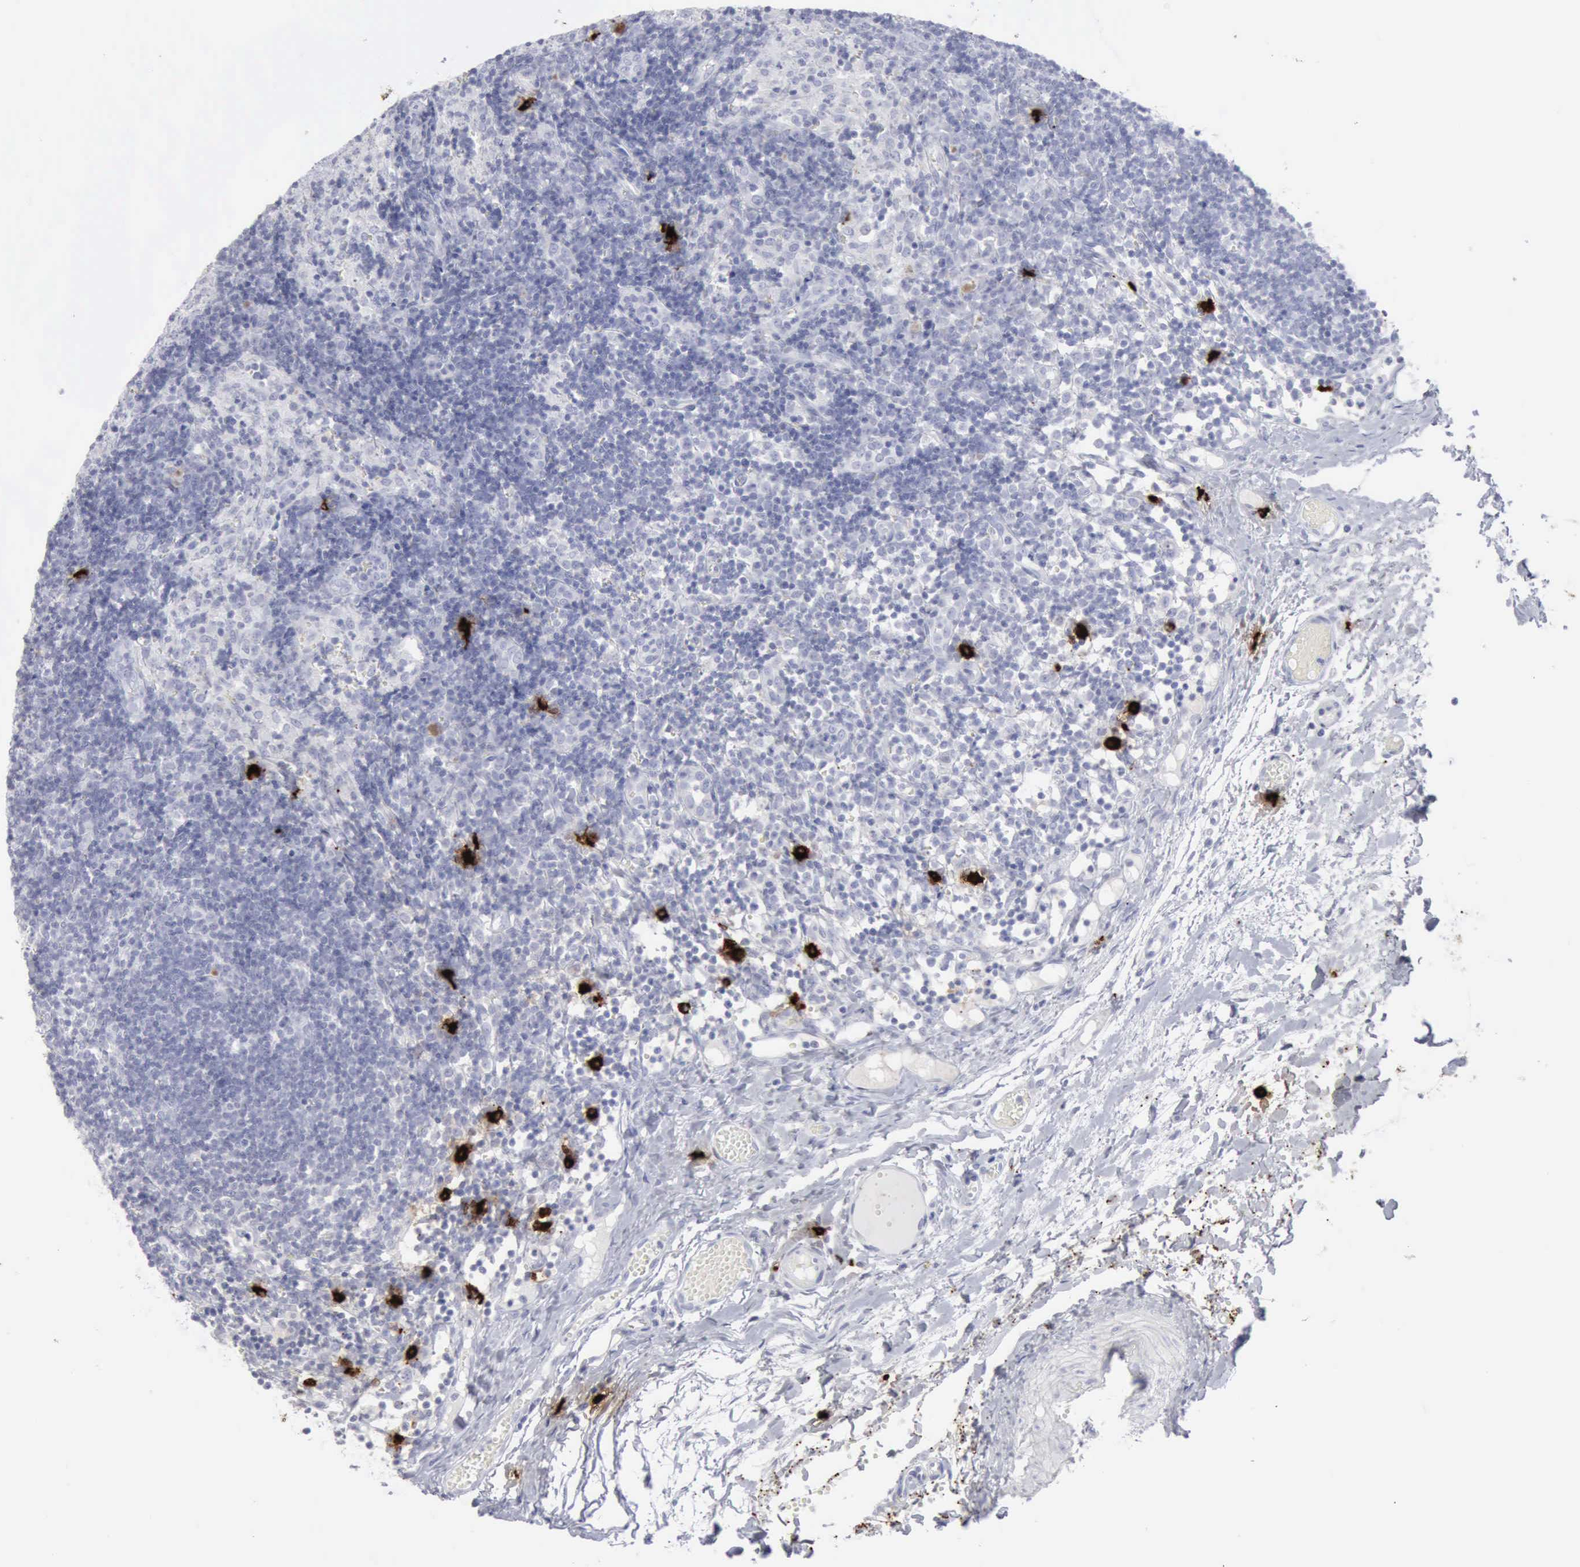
{"staining": {"intensity": "negative", "quantity": "none", "location": "none"}, "tissue": "lymph node", "cell_type": "Germinal center cells", "image_type": "normal", "snomed": [{"axis": "morphology", "description": "Normal tissue, NOS"}, {"axis": "morphology", "description": "Inflammation, NOS"}, {"axis": "topography", "description": "Lymph node"}, {"axis": "topography", "description": "Salivary gland"}], "caption": "A high-resolution image shows immunohistochemistry staining of unremarkable lymph node, which displays no significant positivity in germinal center cells. Brightfield microscopy of IHC stained with DAB (3,3'-diaminobenzidine) (brown) and hematoxylin (blue), captured at high magnification.", "gene": "CMA1", "patient": {"sex": "male", "age": 3}}